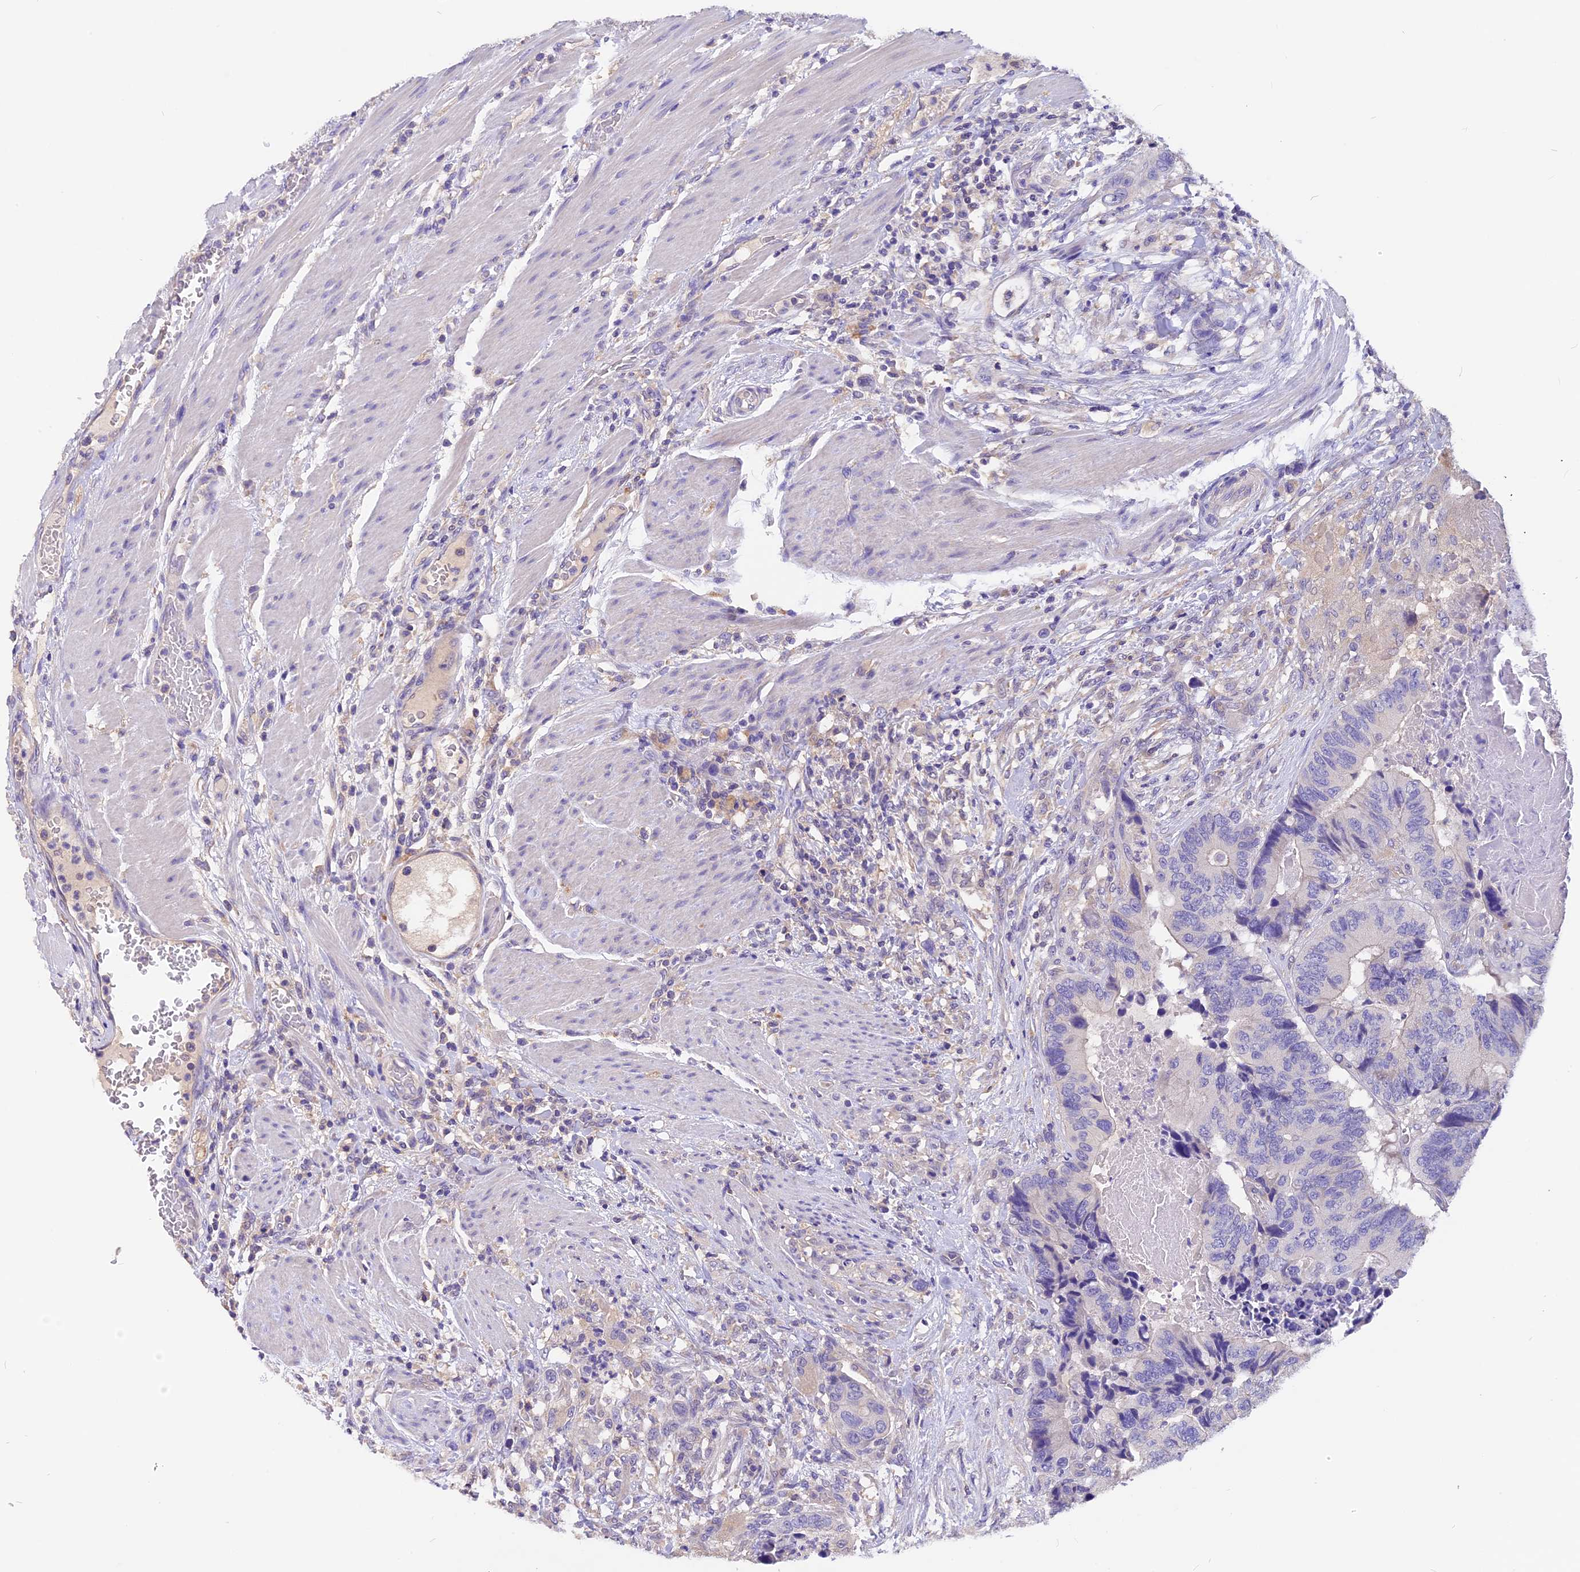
{"staining": {"intensity": "negative", "quantity": "none", "location": "none"}, "tissue": "colorectal cancer", "cell_type": "Tumor cells", "image_type": "cancer", "snomed": [{"axis": "morphology", "description": "Adenocarcinoma, NOS"}, {"axis": "topography", "description": "Colon"}], "caption": "The image shows no staining of tumor cells in colorectal cancer.", "gene": "AP3B2", "patient": {"sex": "male", "age": 84}}